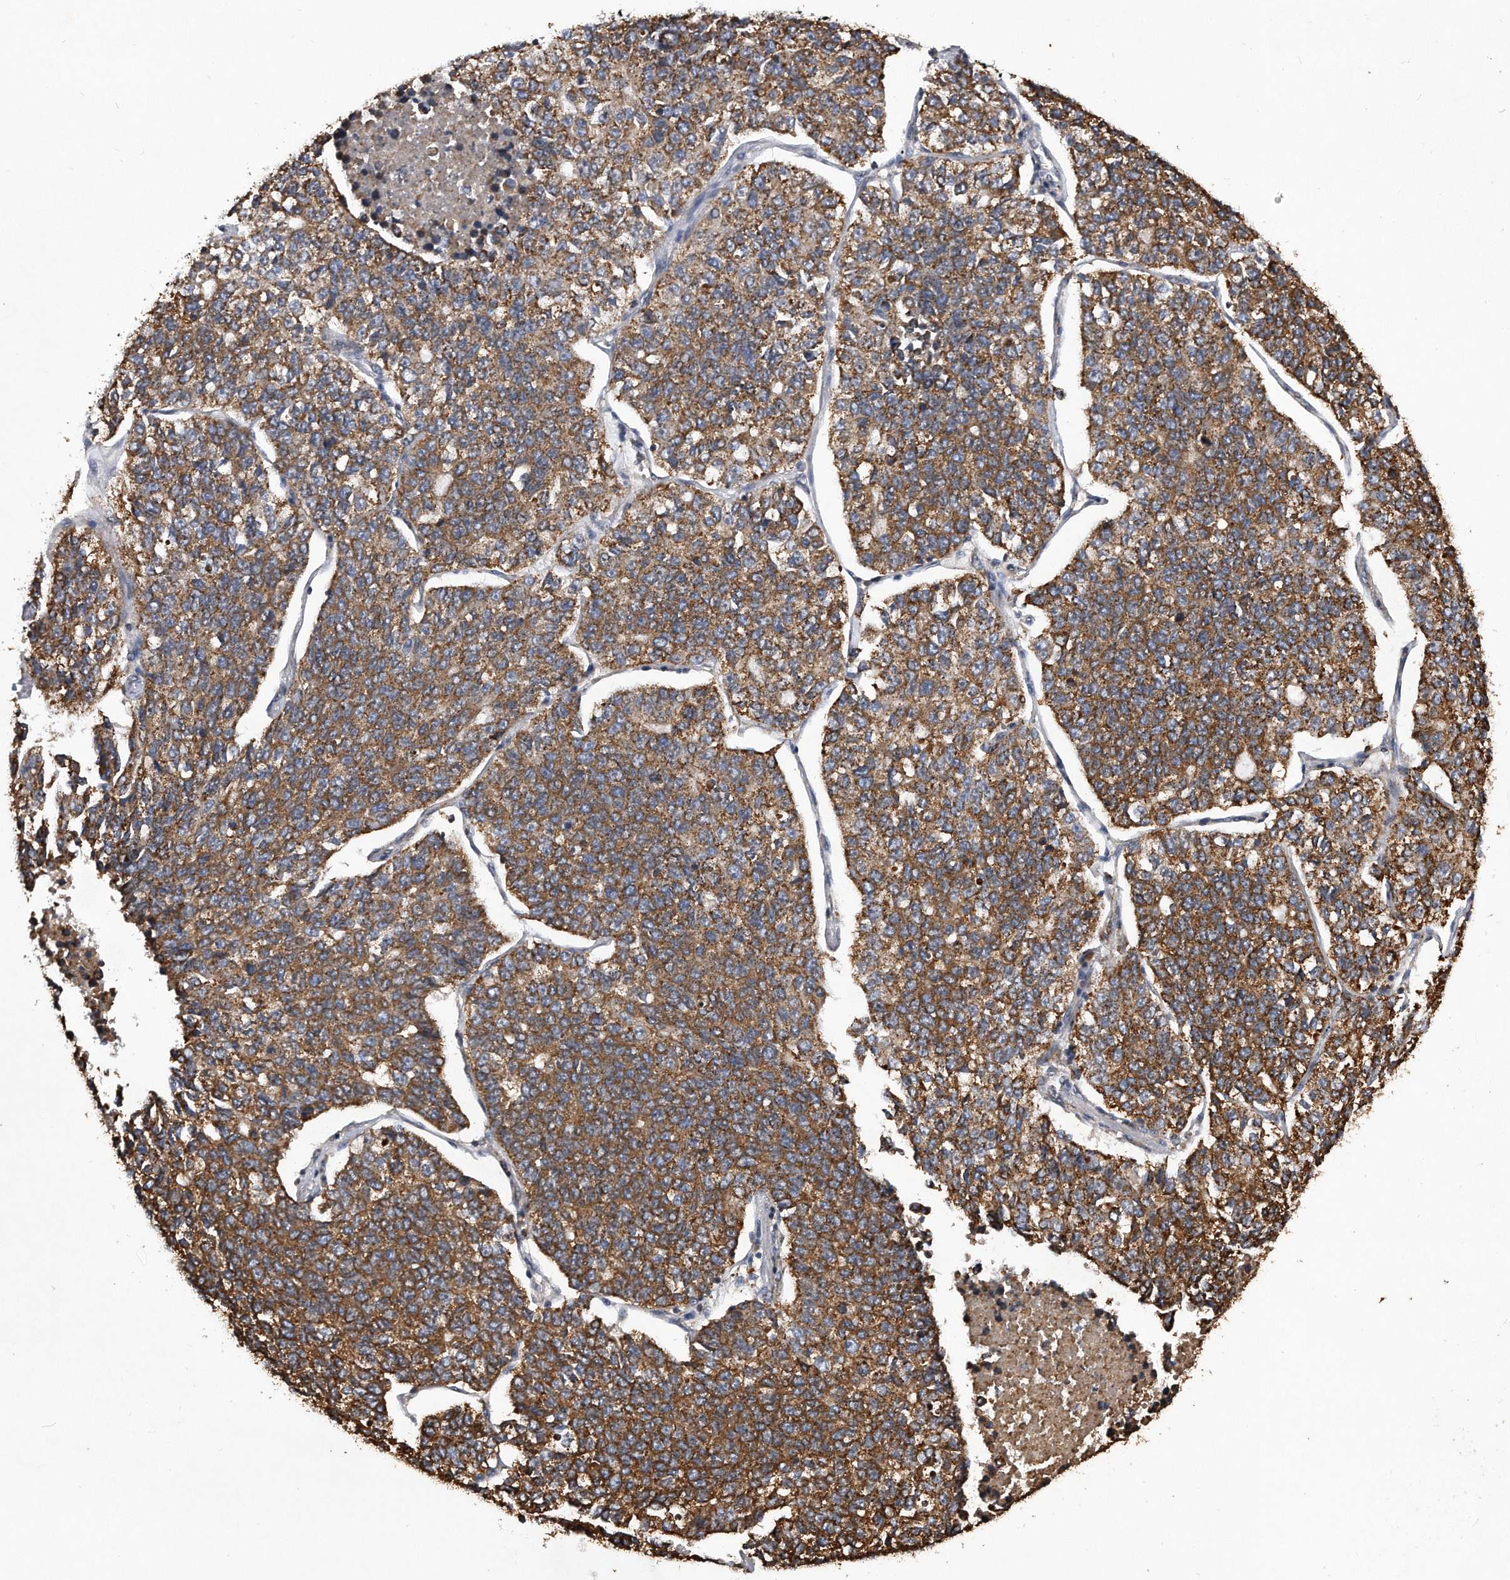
{"staining": {"intensity": "moderate", "quantity": ">75%", "location": "cytoplasmic/membranous"}, "tissue": "lung cancer", "cell_type": "Tumor cells", "image_type": "cancer", "snomed": [{"axis": "morphology", "description": "Adenocarcinoma, NOS"}, {"axis": "topography", "description": "Lung"}], "caption": "Immunohistochemical staining of human lung adenocarcinoma reveals medium levels of moderate cytoplasmic/membranous protein positivity in about >75% of tumor cells. (DAB (3,3'-diaminobenzidine) IHC, brown staining for protein, blue staining for nuclei).", "gene": "PPP5C", "patient": {"sex": "male", "age": 49}}